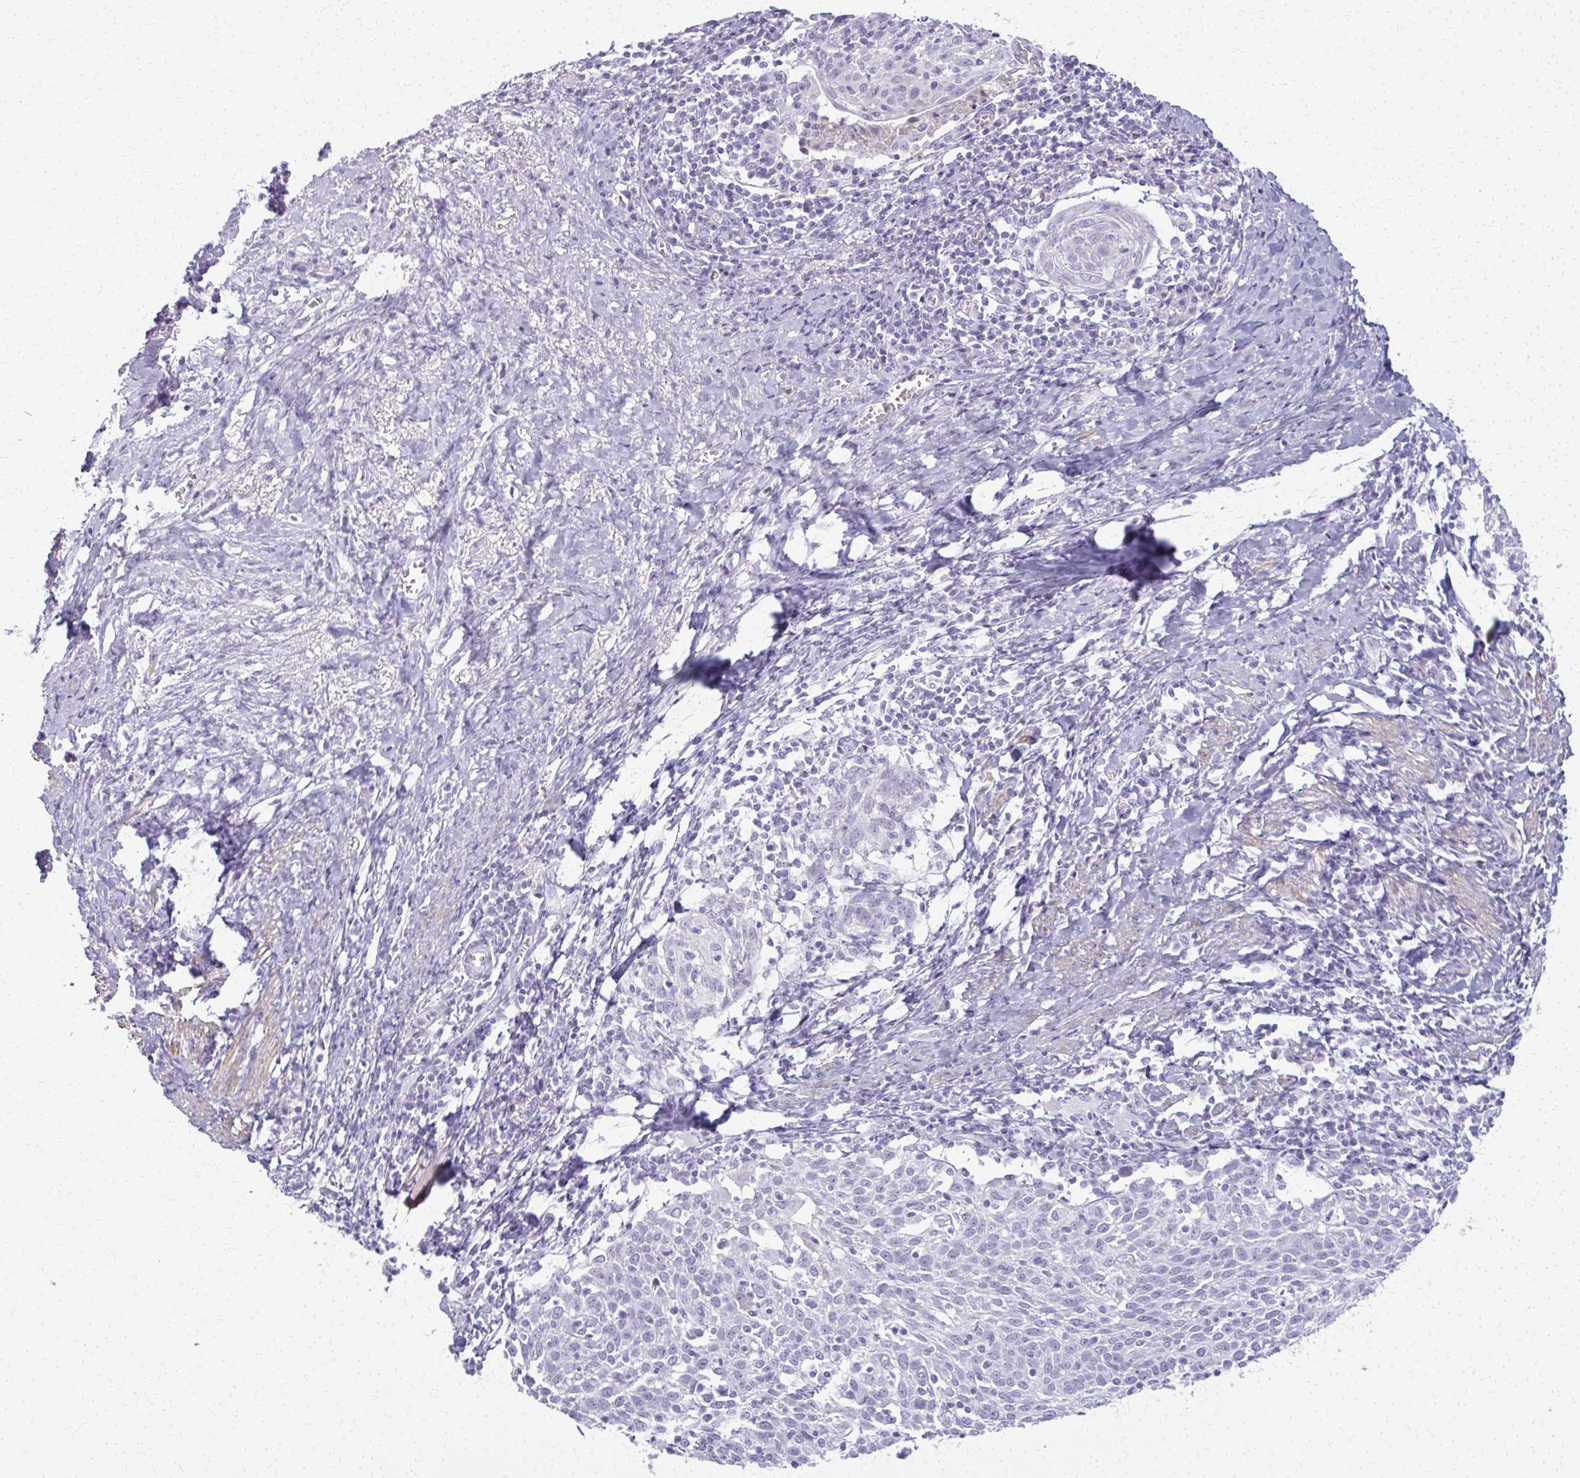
{"staining": {"intensity": "negative", "quantity": "none", "location": "none"}, "tissue": "cervical cancer", "cell_type": "Tumor cells", "image_type": "cancer", "snomed": [{"axis": "morphology", "description": "Squamous cell carcinoma, NOS"}, {"axis": "topography", "description": "Cervix"}], "caption": "This micrograph is of cervical cancer (squamous cell carcinoma) stained with immunohistochemistry to label a protein in brown with the nuclei are counter-stained blue. There is no positivity in tumor cells.", "gene": "CA3", "patient": {"sex": "female", "age": 52}}